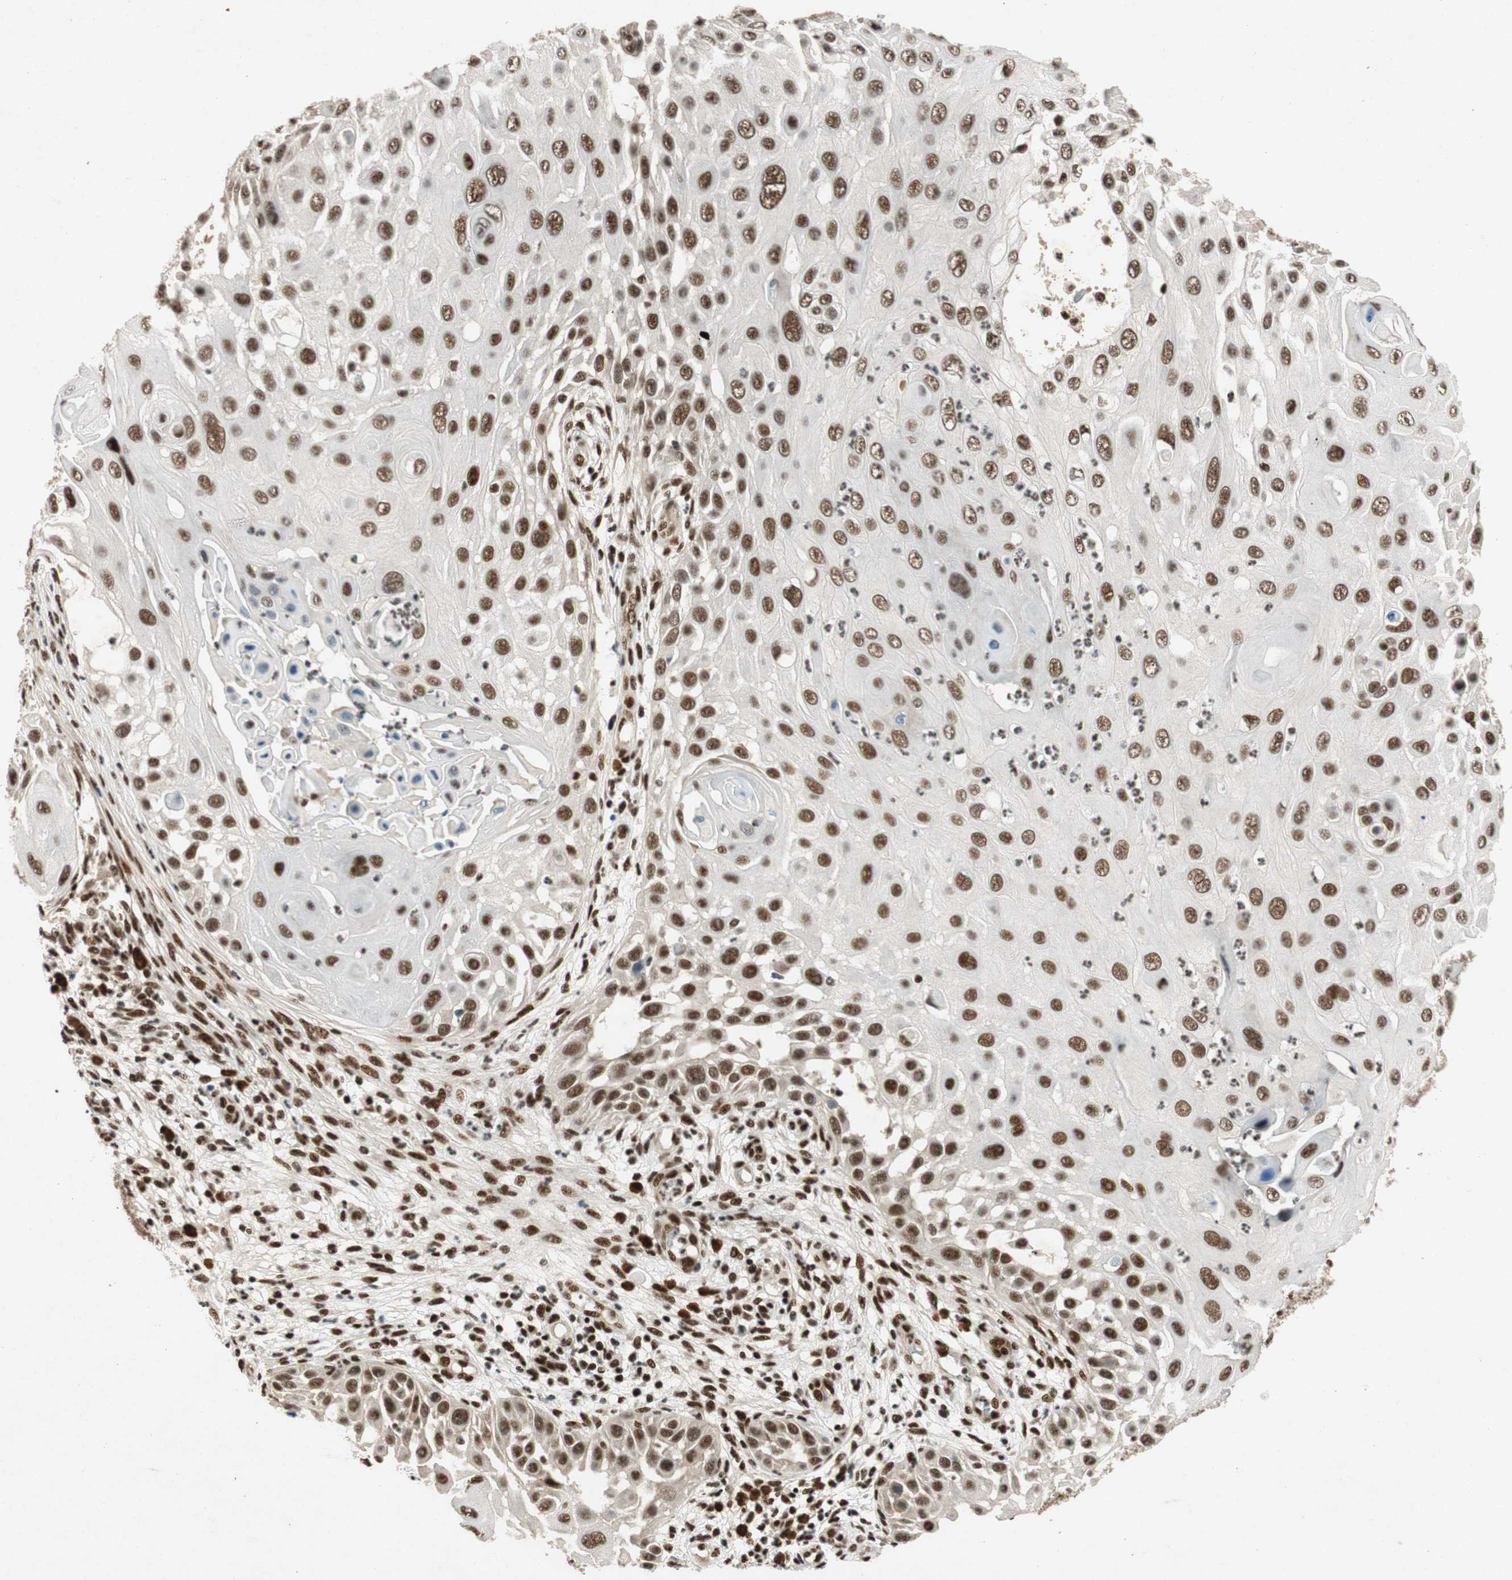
{"staining": {"intensity": "strong", "quantity": ">75%", "location": "nuclear"}, "tissue": "skin cancer", "cell_type": "Tumor cells", "image_type": "cancer", "snomed": [{"axis": "morphology", "description": "Squamous cell carcinoma, NOS"}, {"axis": "topography", "description": "Skin"}], "caption": "A micrograph of skin cancer (squamous cell carcinoma) stained for a protein displays strong nuclear brown staining in tumor cells. Nuclei are stained in blue.", "gene": "NCBP3", "patient": {"sex": "female", "age": 44}}